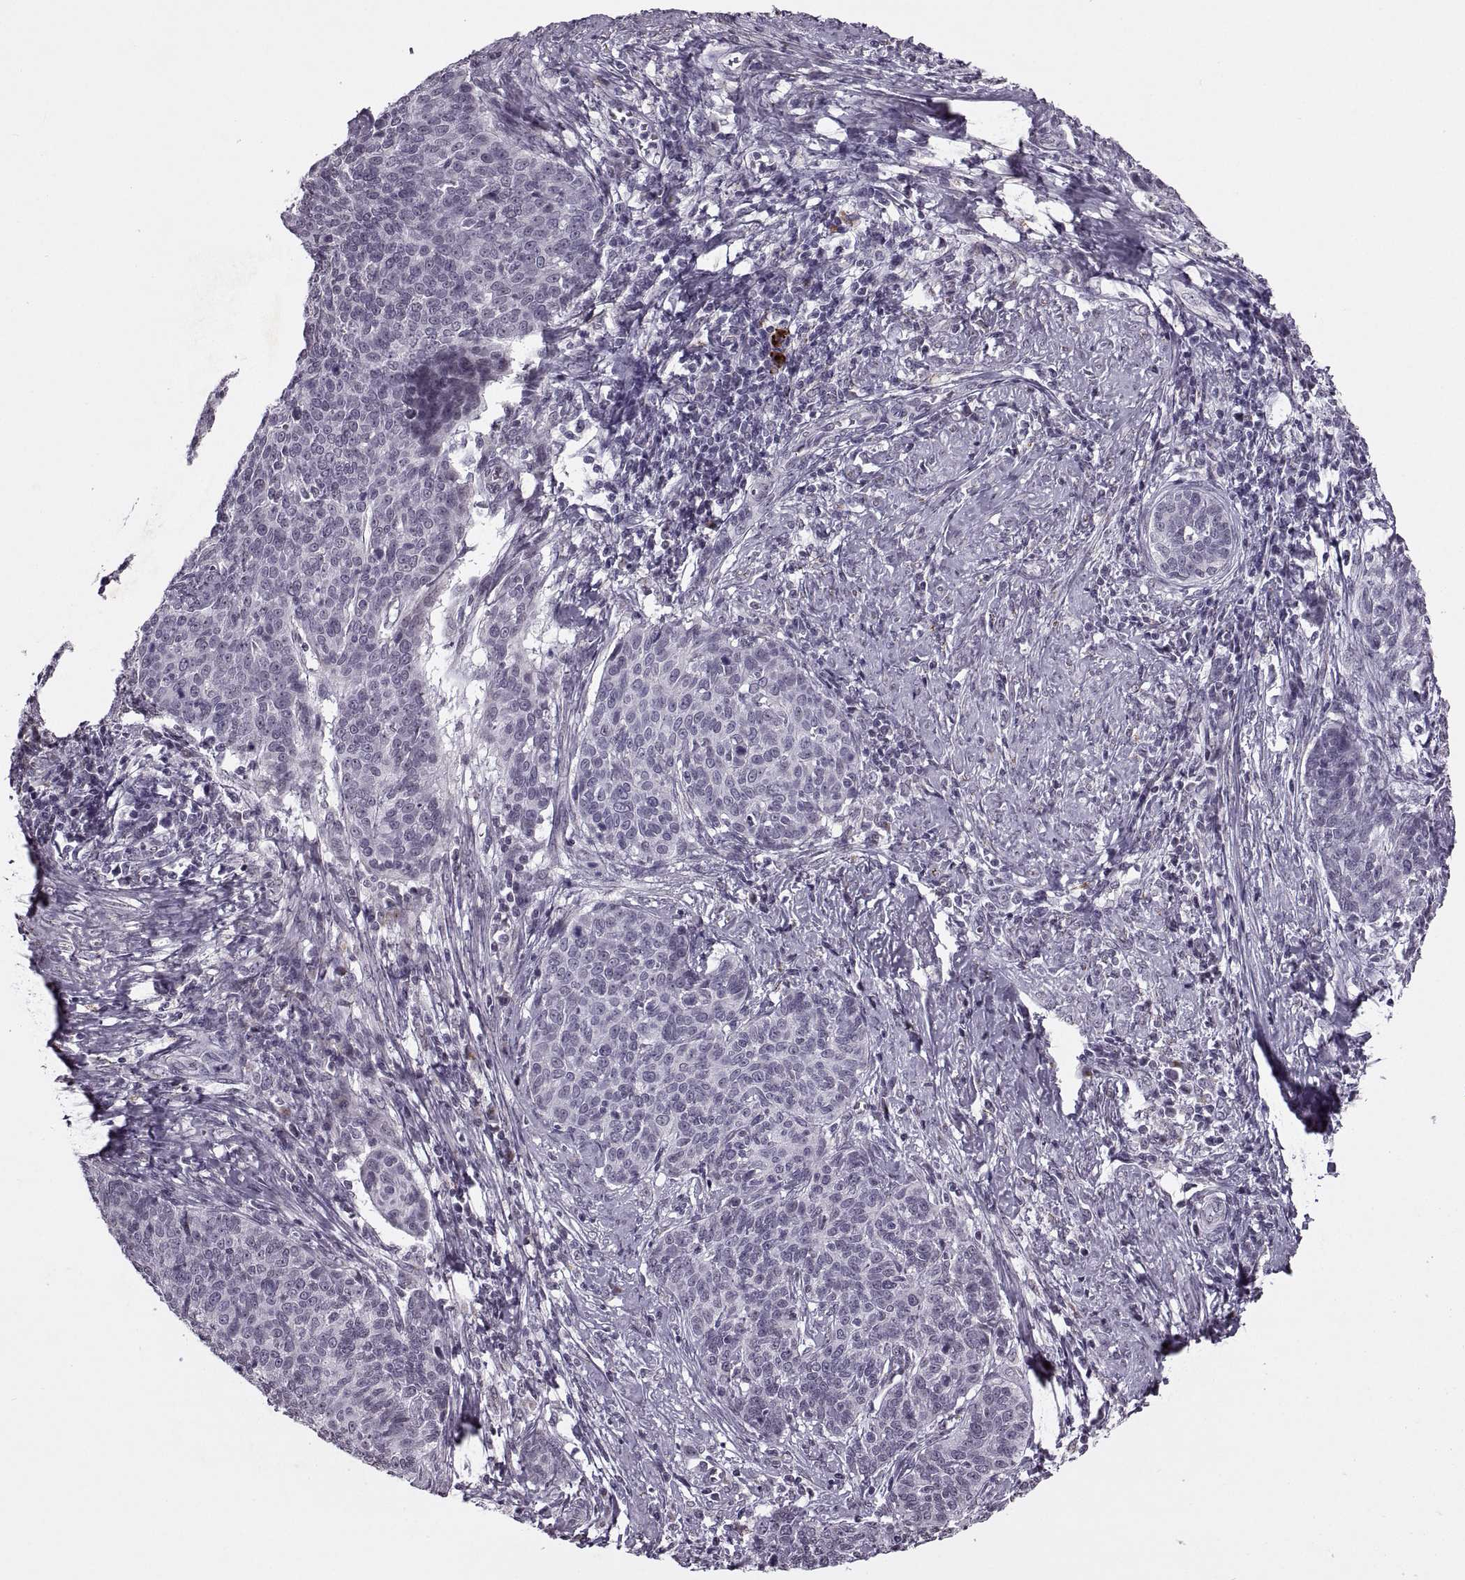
{"staining": {"intensity": "negative", "quantity": "none", "location": "none"}, "tissue": "cervical cancer", "cell_type": "Tumor cells", "image_type": "cancer", "snomed": [{"axis": "morphology", "description": "Squamous cell carcinoma, NOS"}, {"axis": "topography", "description": "Cervix"}], "caption": "Cervical cancer (squamous cell carcinoma) was stained to show a protein in brown. There is no significant expression in tumor cells.", "gene": "PRSS37", "patient": {"sex": "female", "age": 39}}